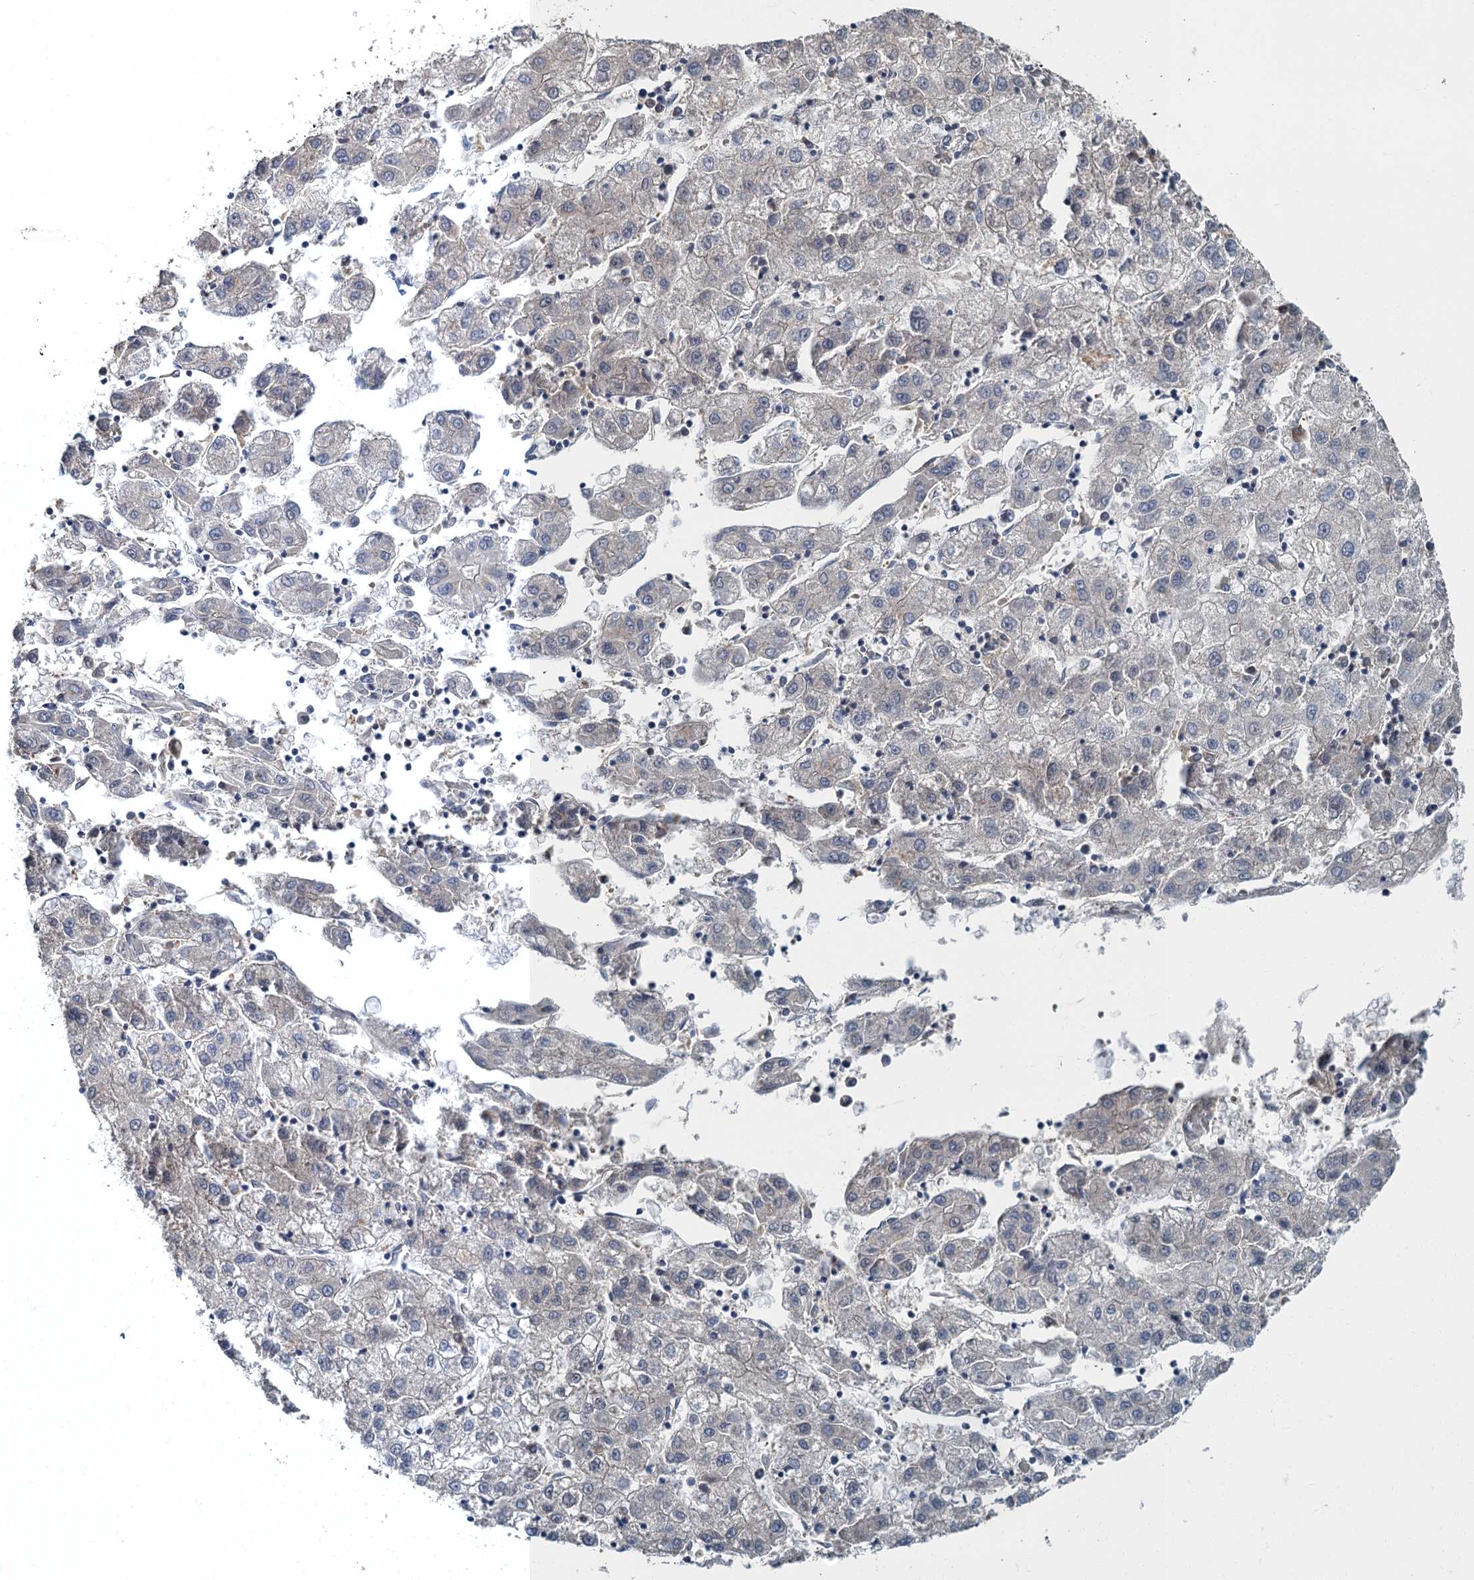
{"staining": {"intensity": "negative", "quantity": "none", "location": "none"}, "tissue": "liver cancer", "cell_type": "Tumor cells", "image_type": "cancer", "snomed": [{"axis": "morphology", "description": "Carcinoma, Hepatocellular, NOS"}, {"axis": "topography", "description": "Liver"}], "caption": "Immunohistochemical staining of liver cancer shows no significant expression in tumor cells.", "gene": "TBCK", "patient": {"sex": "male", "age": 72}}